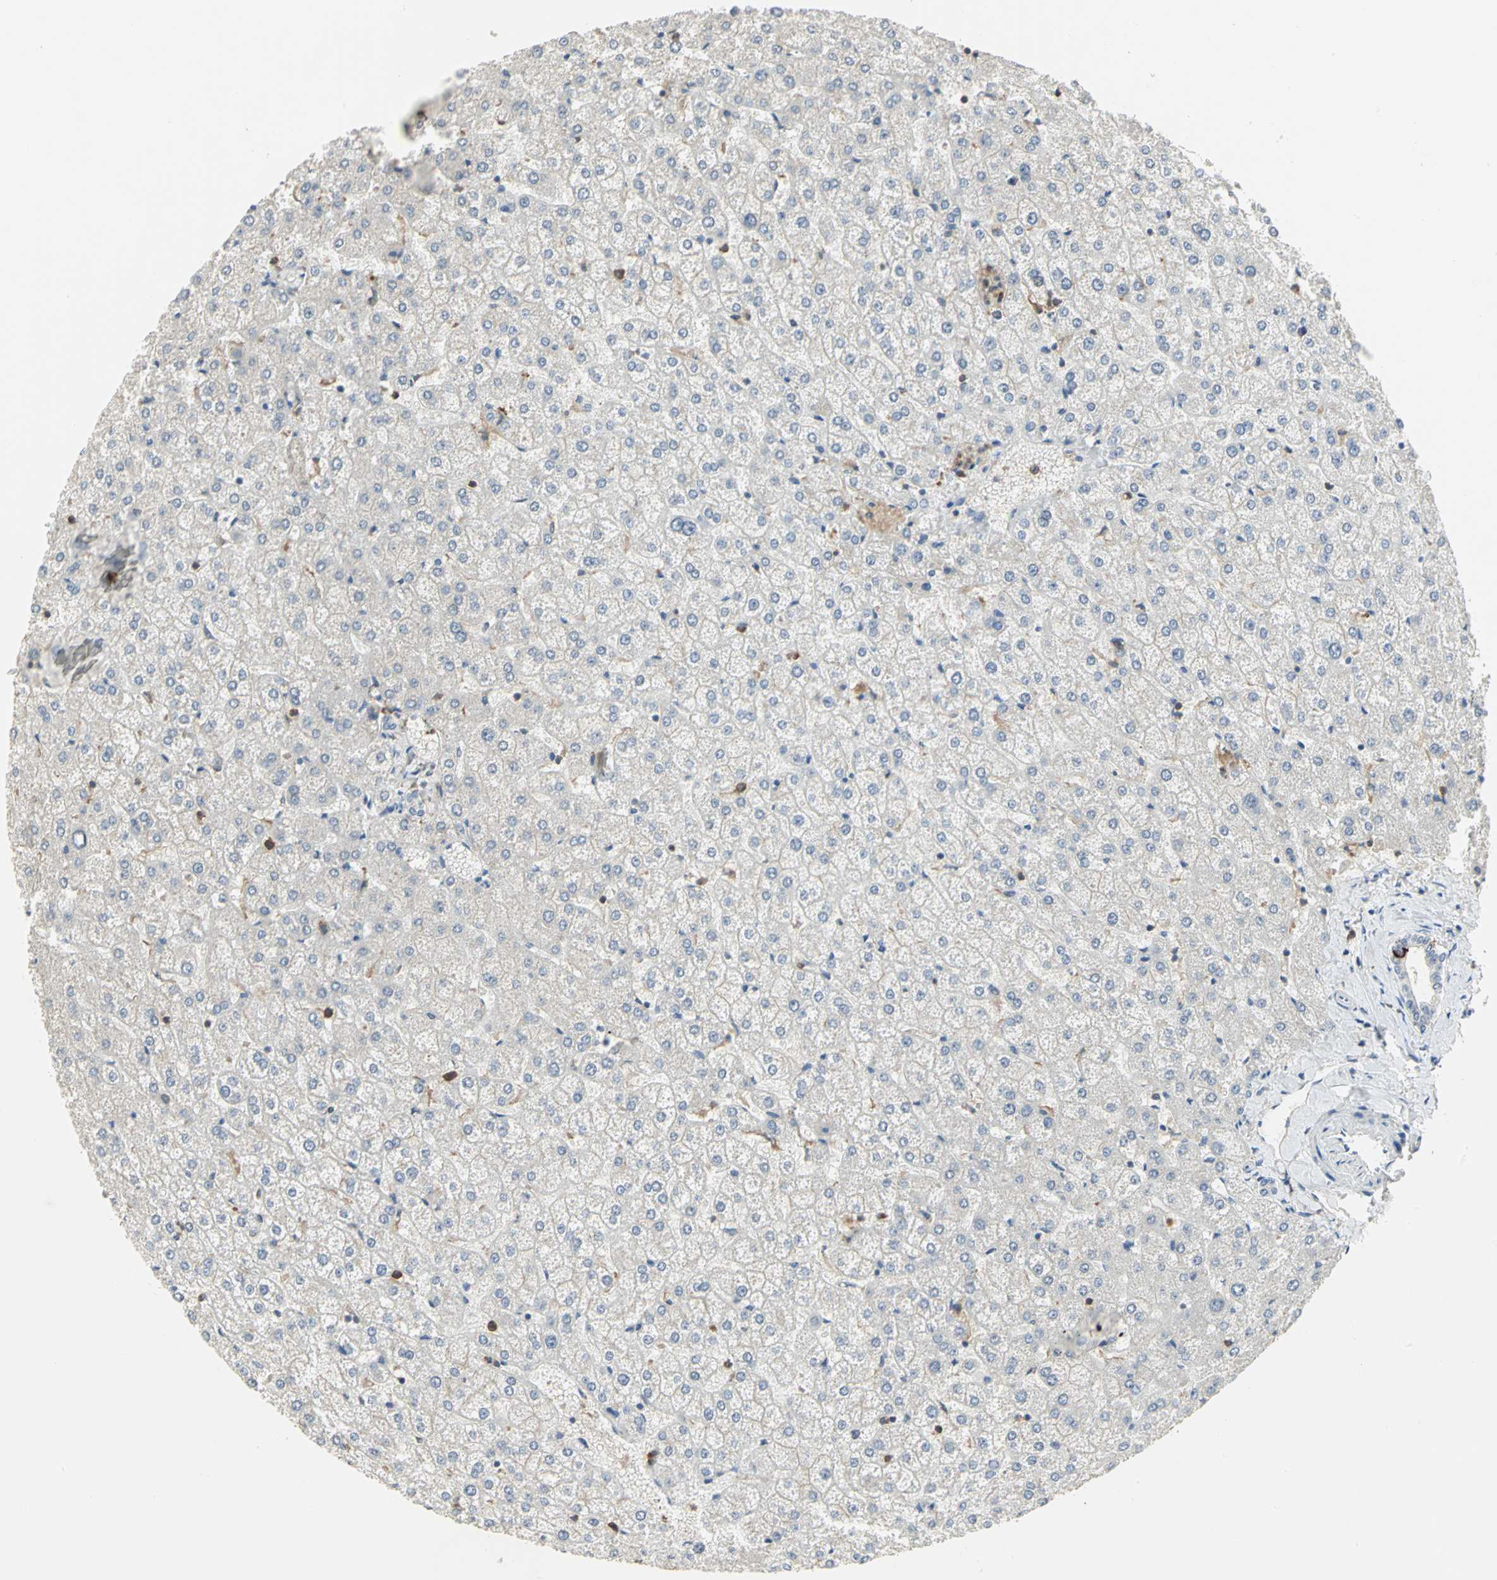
{"staining": {"intensity": "negative", "quantity": "none", "location": "none"}, "tissue": "liver", "cell_type": "Cholangiocytes", "image_type": "normal", "snomed": [{"axis": "morphology", "description": "Normal tissue, NOS"}, {"axis": "topography", "description": "Liver"}], "caption": "High magnification brightfield microscopy of benign liver stained with DAB (brown) and counterstained with hematoxylin (blue): cholangiocytes show no significant staining.", "gene": "SKAP2", "patient": {"sex": "female", "age": 32}}